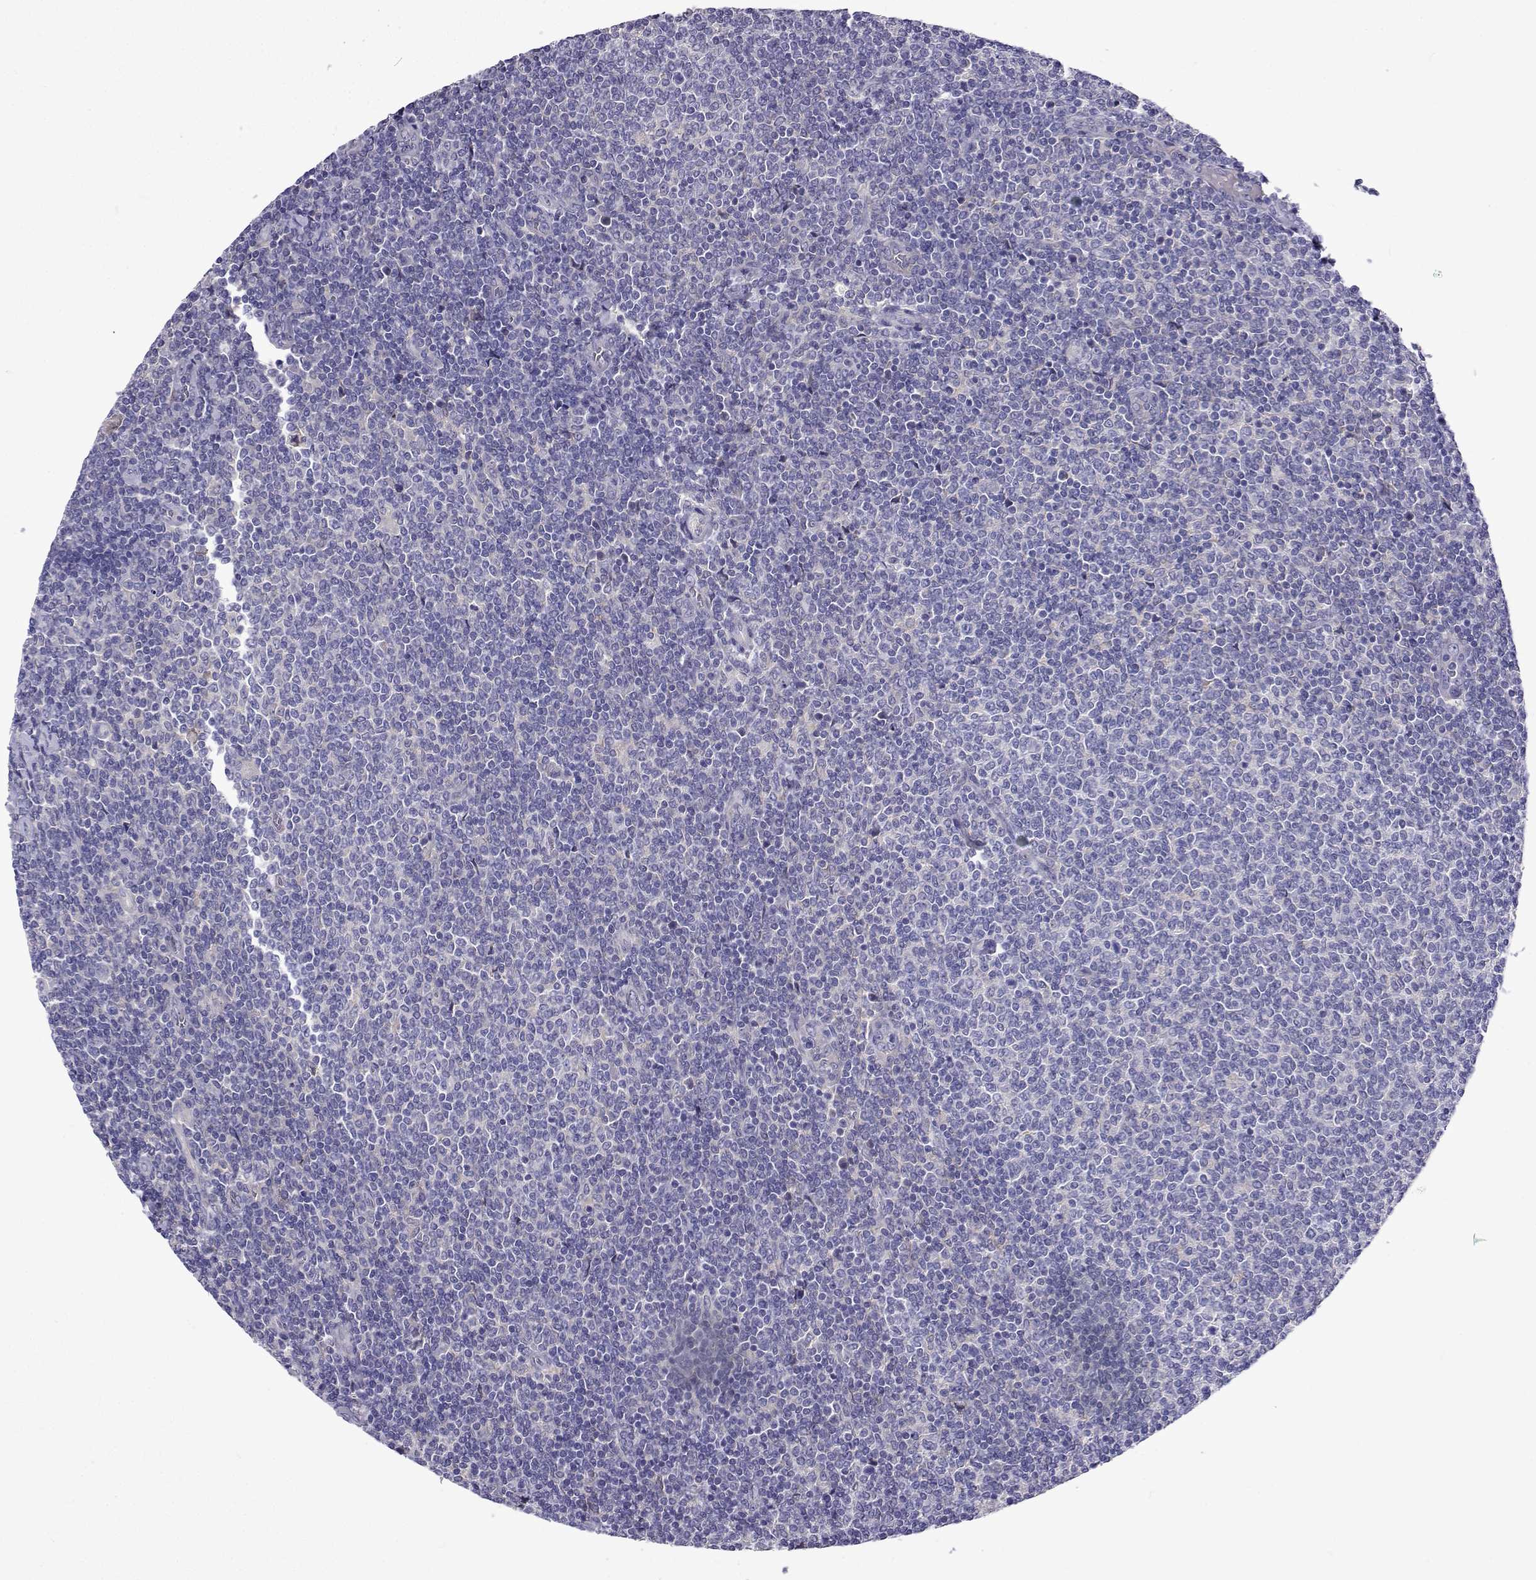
{"staining": {"intensity": "negative", "quantity": "none", "location": "none"}, "tissue": "lymphoma", "cell_type": "Tumor cells", "image_type": "cancer", "snomed": [{"axis": "morphology", "description": "Malignant lymphoma, non-Hodgkin's type, Low grade"}, {"axis": "topography", "description": "Lymph node"}], "caption": "DAB immunohistochemical staining of human malignant lymphoma, non-Hodgkin's type (low-grade) demonstrates no significant expression in tumor cells. The staining is performed using DAB brown chromogen with nuclei counter-stained in using hematoxylin.", "gene": "LHFPL7", "patient": {"sex": "male", "age": 52}}